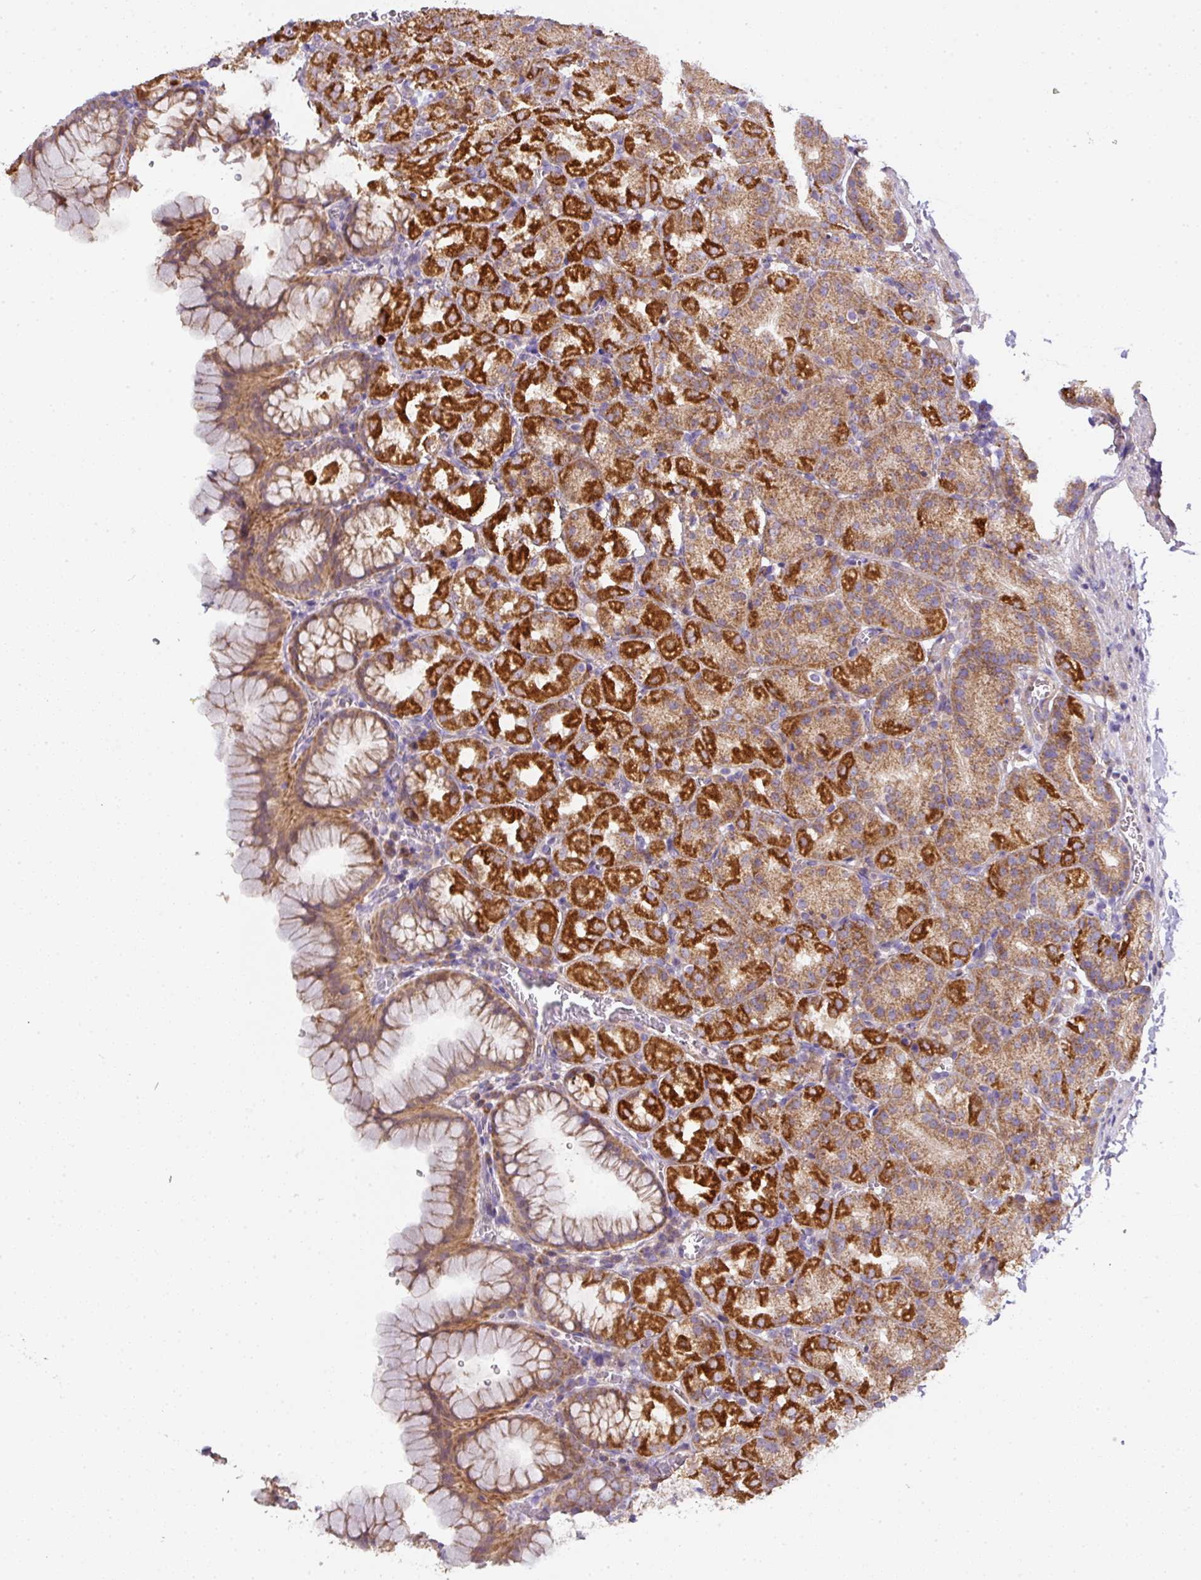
{"staining": {"intensity": "strong", "quantity": ">75%", "location": "cytoplasmic/membranous"}, "tissue": "stomach", "cell_type": "Glandular cells", "image_type": "normal", "snomed": [{"axis": "morphology", "description": "Normal tissue, NOS"}, {"axis": "topography", "description": "Stomach, upper"}], "caption": "DAB (3,3'-diaminobenzidine) immunohistochemical staining of normal stomach exhibits strong cytoplasmic/membranous protein expression in approximately >75% of glandular cells.", "gene": "STK35", "patient": {"sex": "female", "age": 81}}